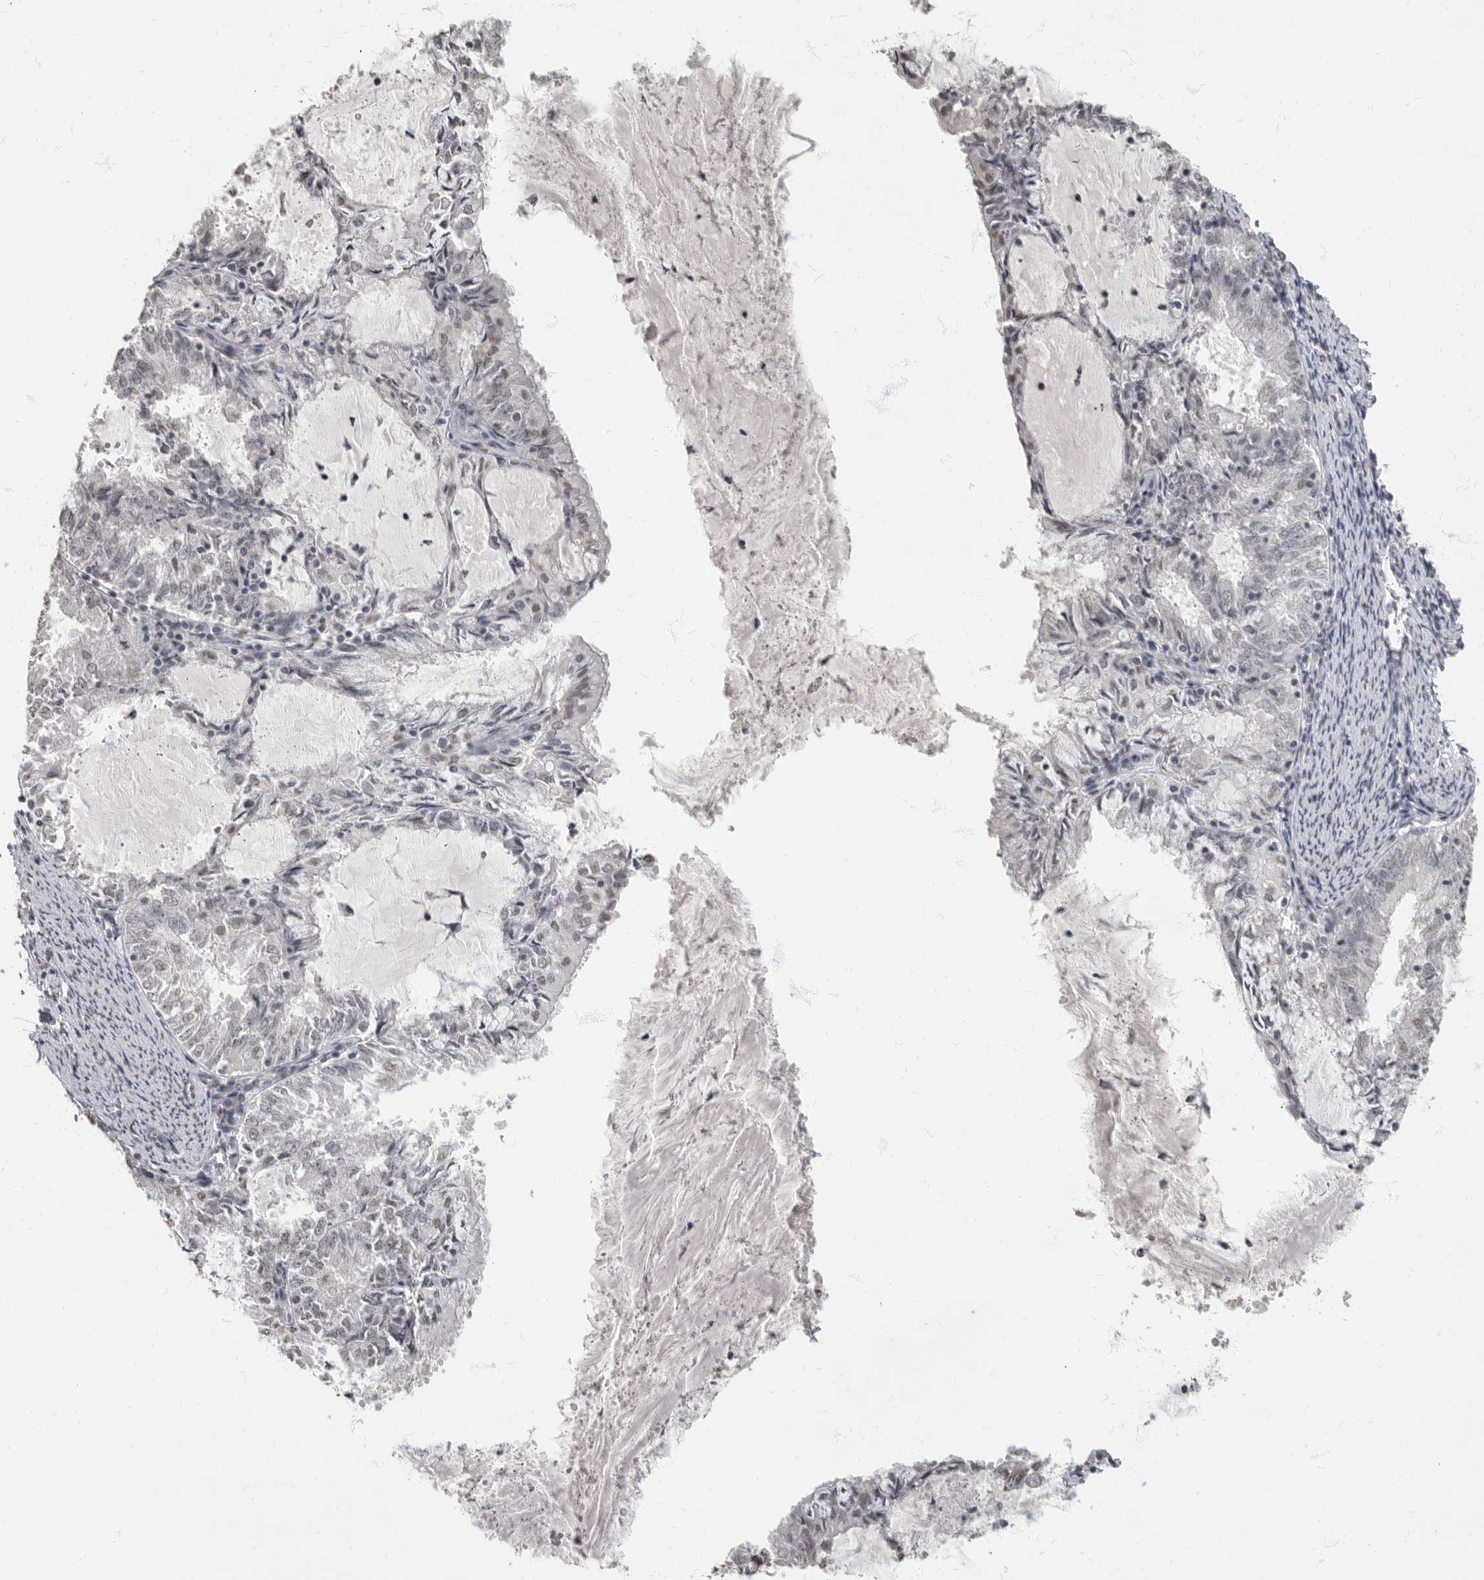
{"staining": {"intensity": "negative", "quantity": "none", "location": "none"}, "tissue": "endometrial cancer", "cell_type": "Tumor cells", "image_type": "cancer", "snomed": [{"axis": "morphology", "description": "Adenocarcinoma, NOS"}, {"axis": "topography", "description": "Endometrium"}], "caption": "A micrograph of adenocarcinoma (endometrial) stained for a protein shows no brown staining in tumor cells.", "gene": "NBL1", "patient": {"sex": "female", "age": 57}}